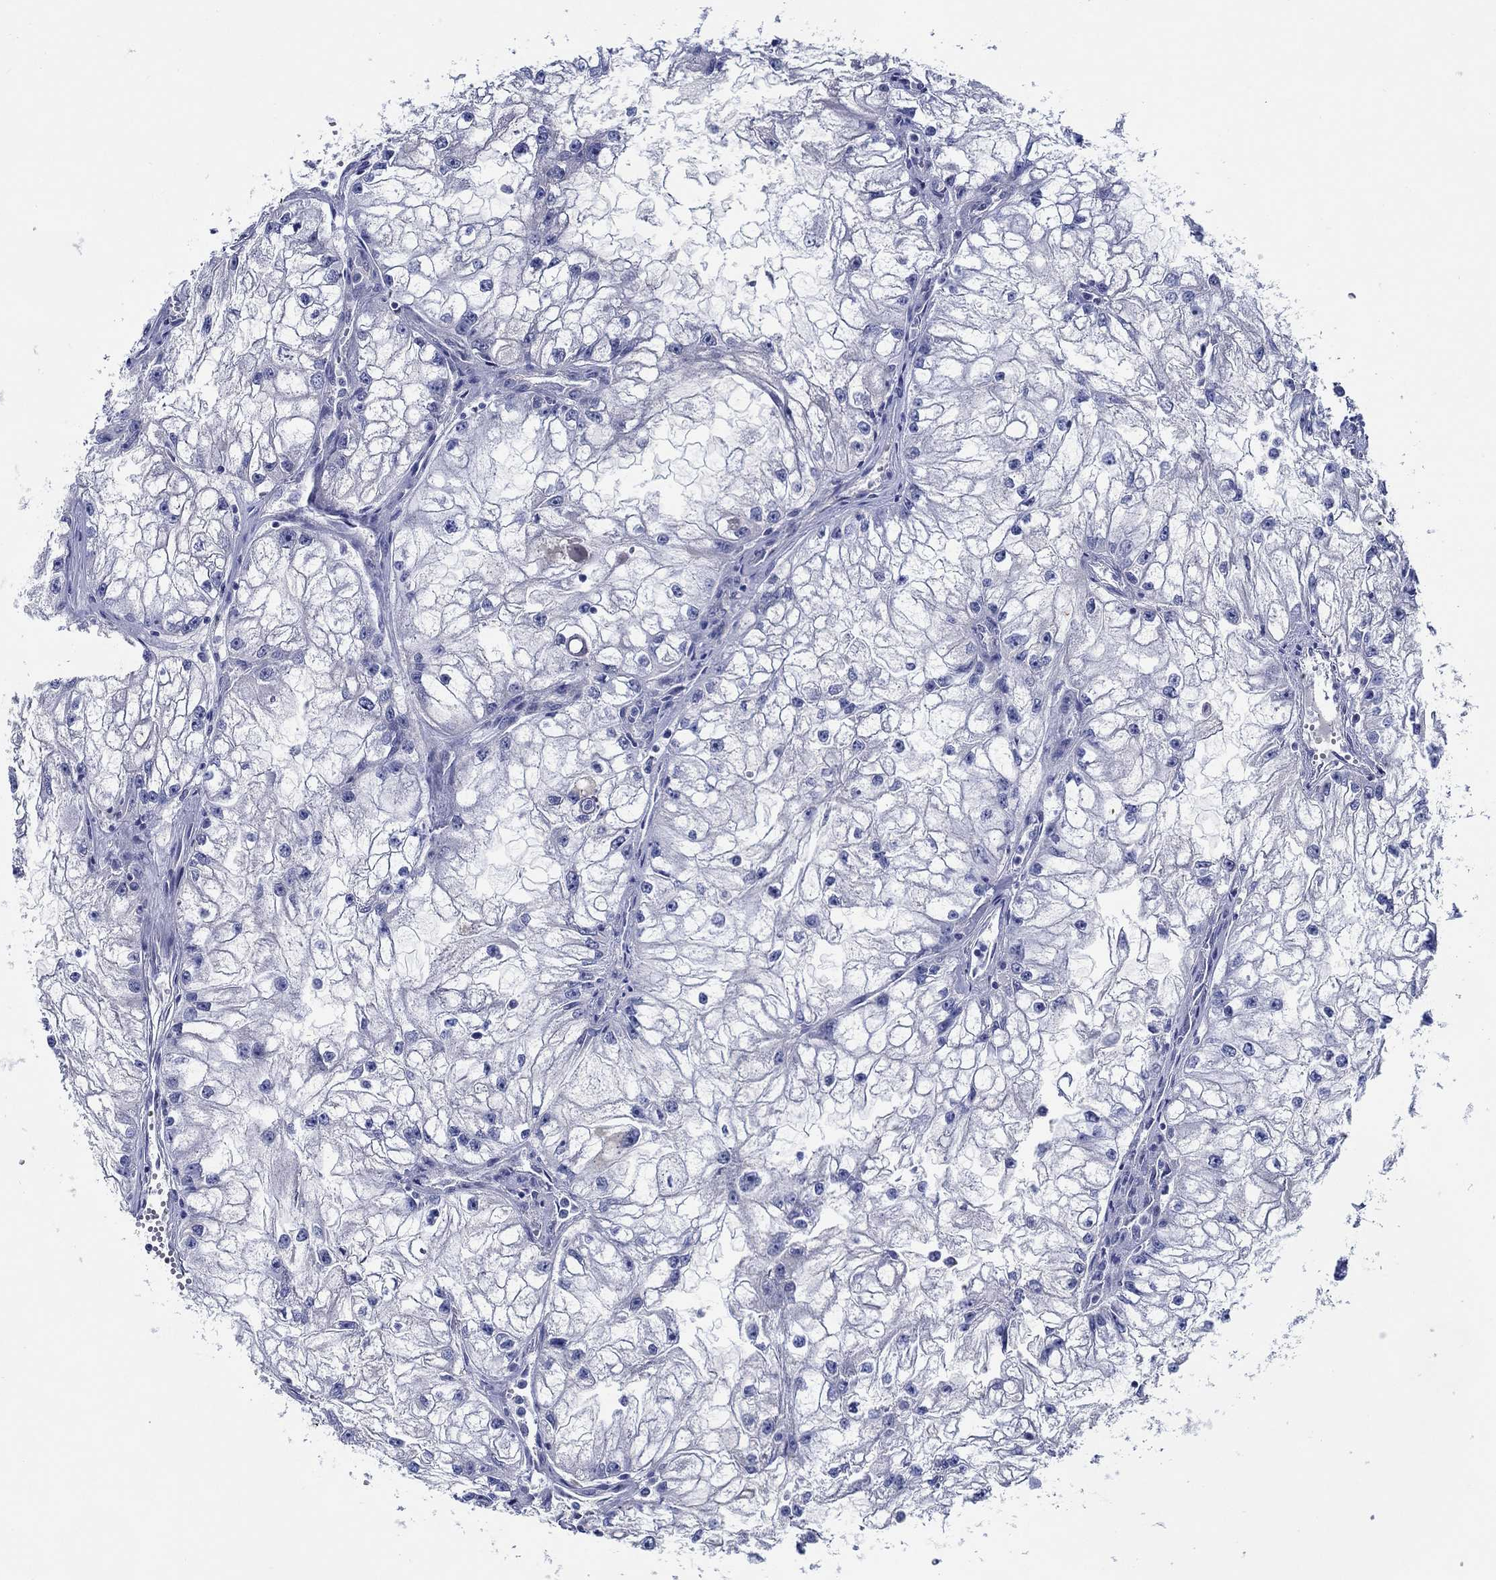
{"staining": {"intensity": "negative", "quantity": "none", "location": "none"}, "tissue": "renal cancer", "cell_type": "Tumor cells", "image_type": "cancer", "snomed": [{"axis": "morphology", "description": "Adenocarcinoma, NOS"}, {"axis": "topography", "description": "Kidney"}], "caption": "Photomicrograph shows no protein staining in tumor cells of adenocarcinoma (renal) tissue. (Stains: DAB IHC with hematoxylin counter stain, Microscopy: brightfield microscopy at high magnification).", "gene": "MC2R", "patient": {"sex": "male", "age": 59}}